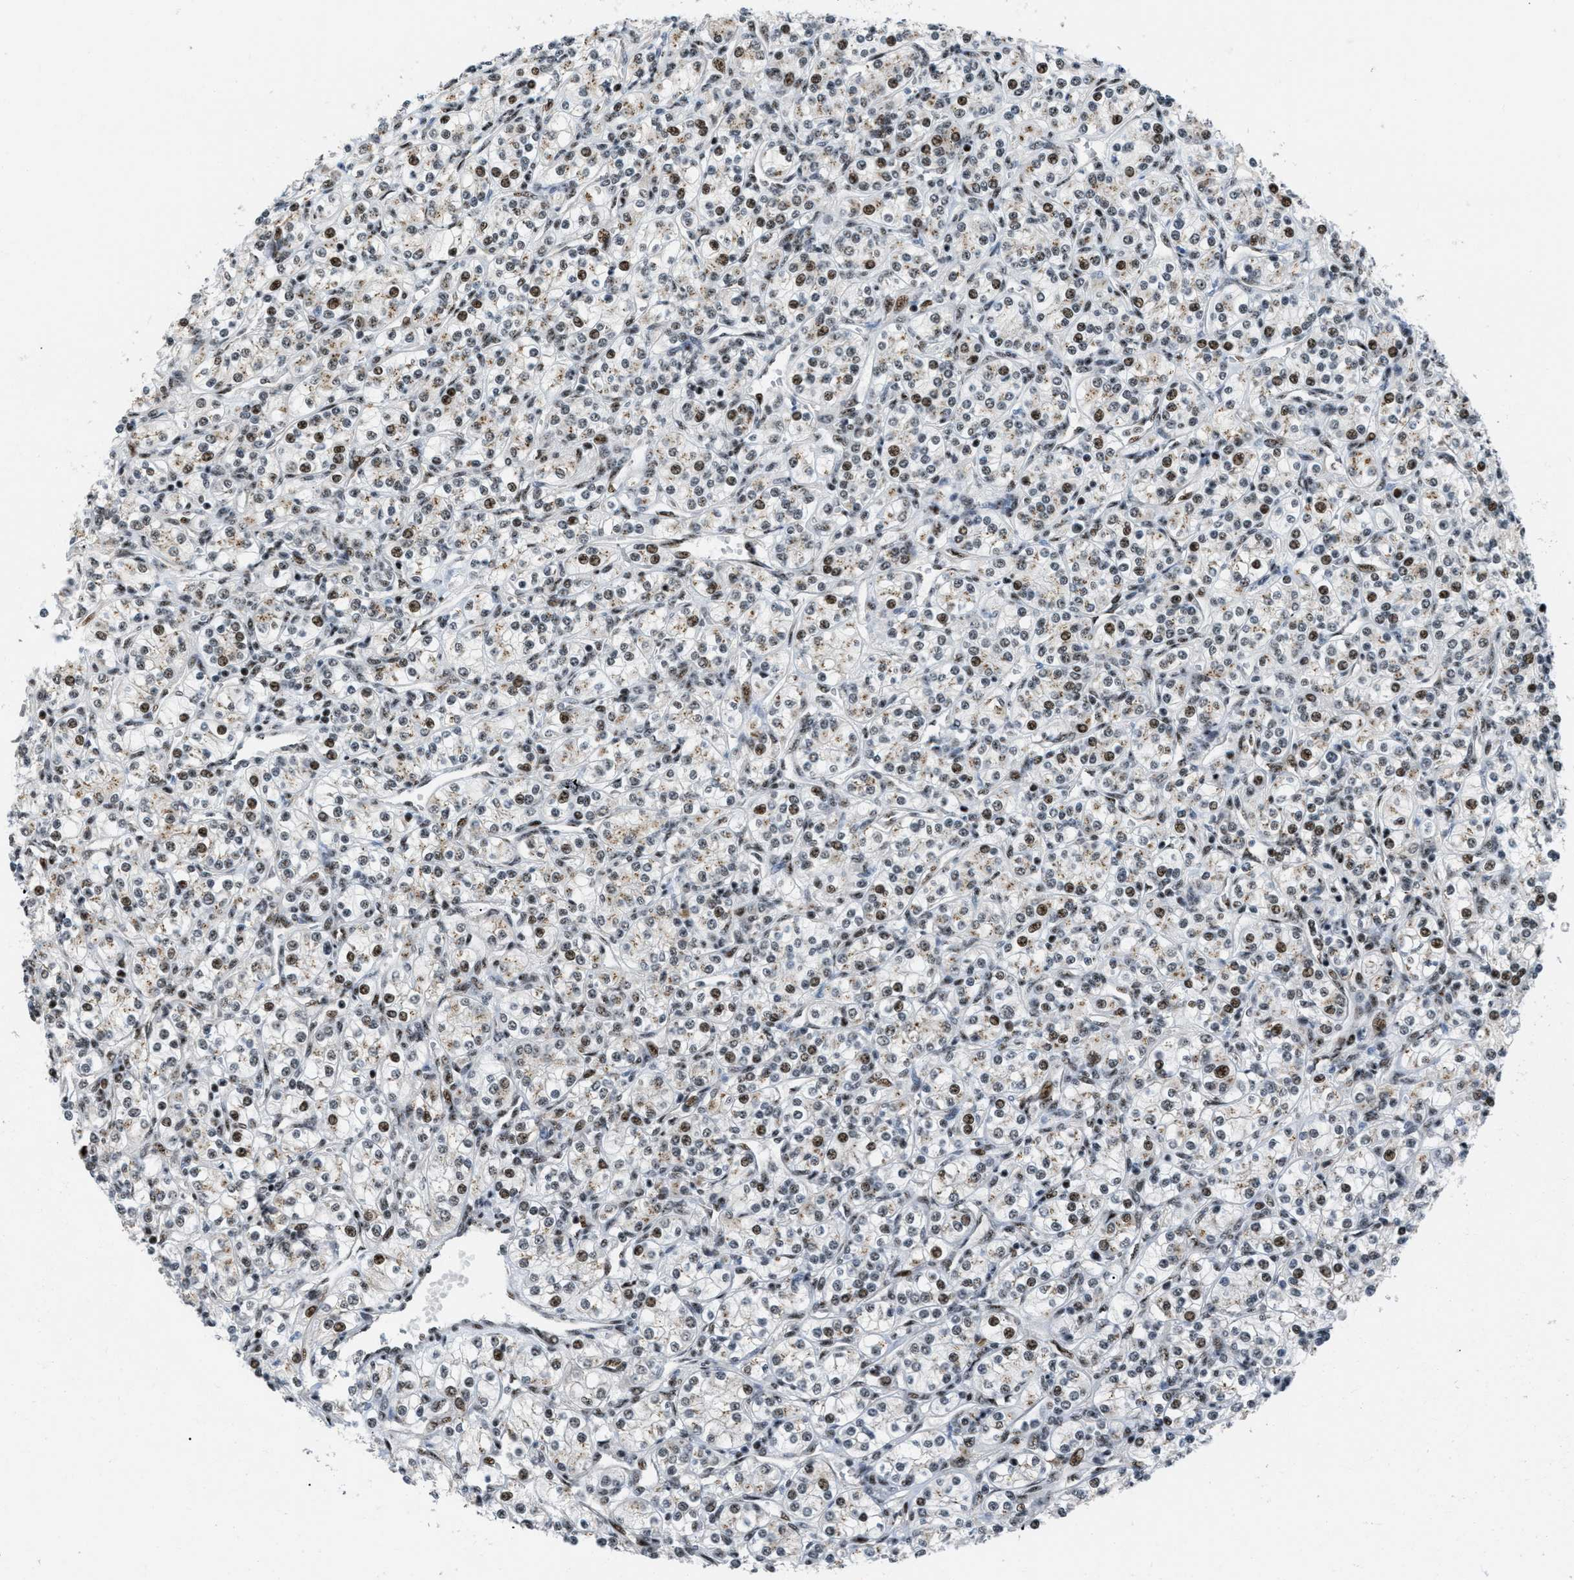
{"staining": {"intensity": "moderate", "quantity": "25%-75%", "location": "nuclear"}, "tissue": "renal cancer", "cell_type": "Tumor cells", "image_type": "cancer", "snomed": [{"axis": "morphology", "description": "Adenocarcinoma, NOS"}, {"axis": "topography", "description": "Kidney"}], "caption": "Human renal cancer stained with a protein marker demonstrates moderate staining in tumor cells.", "gene": "CDR2", "patient": {"sex": "male", "age": 77}}